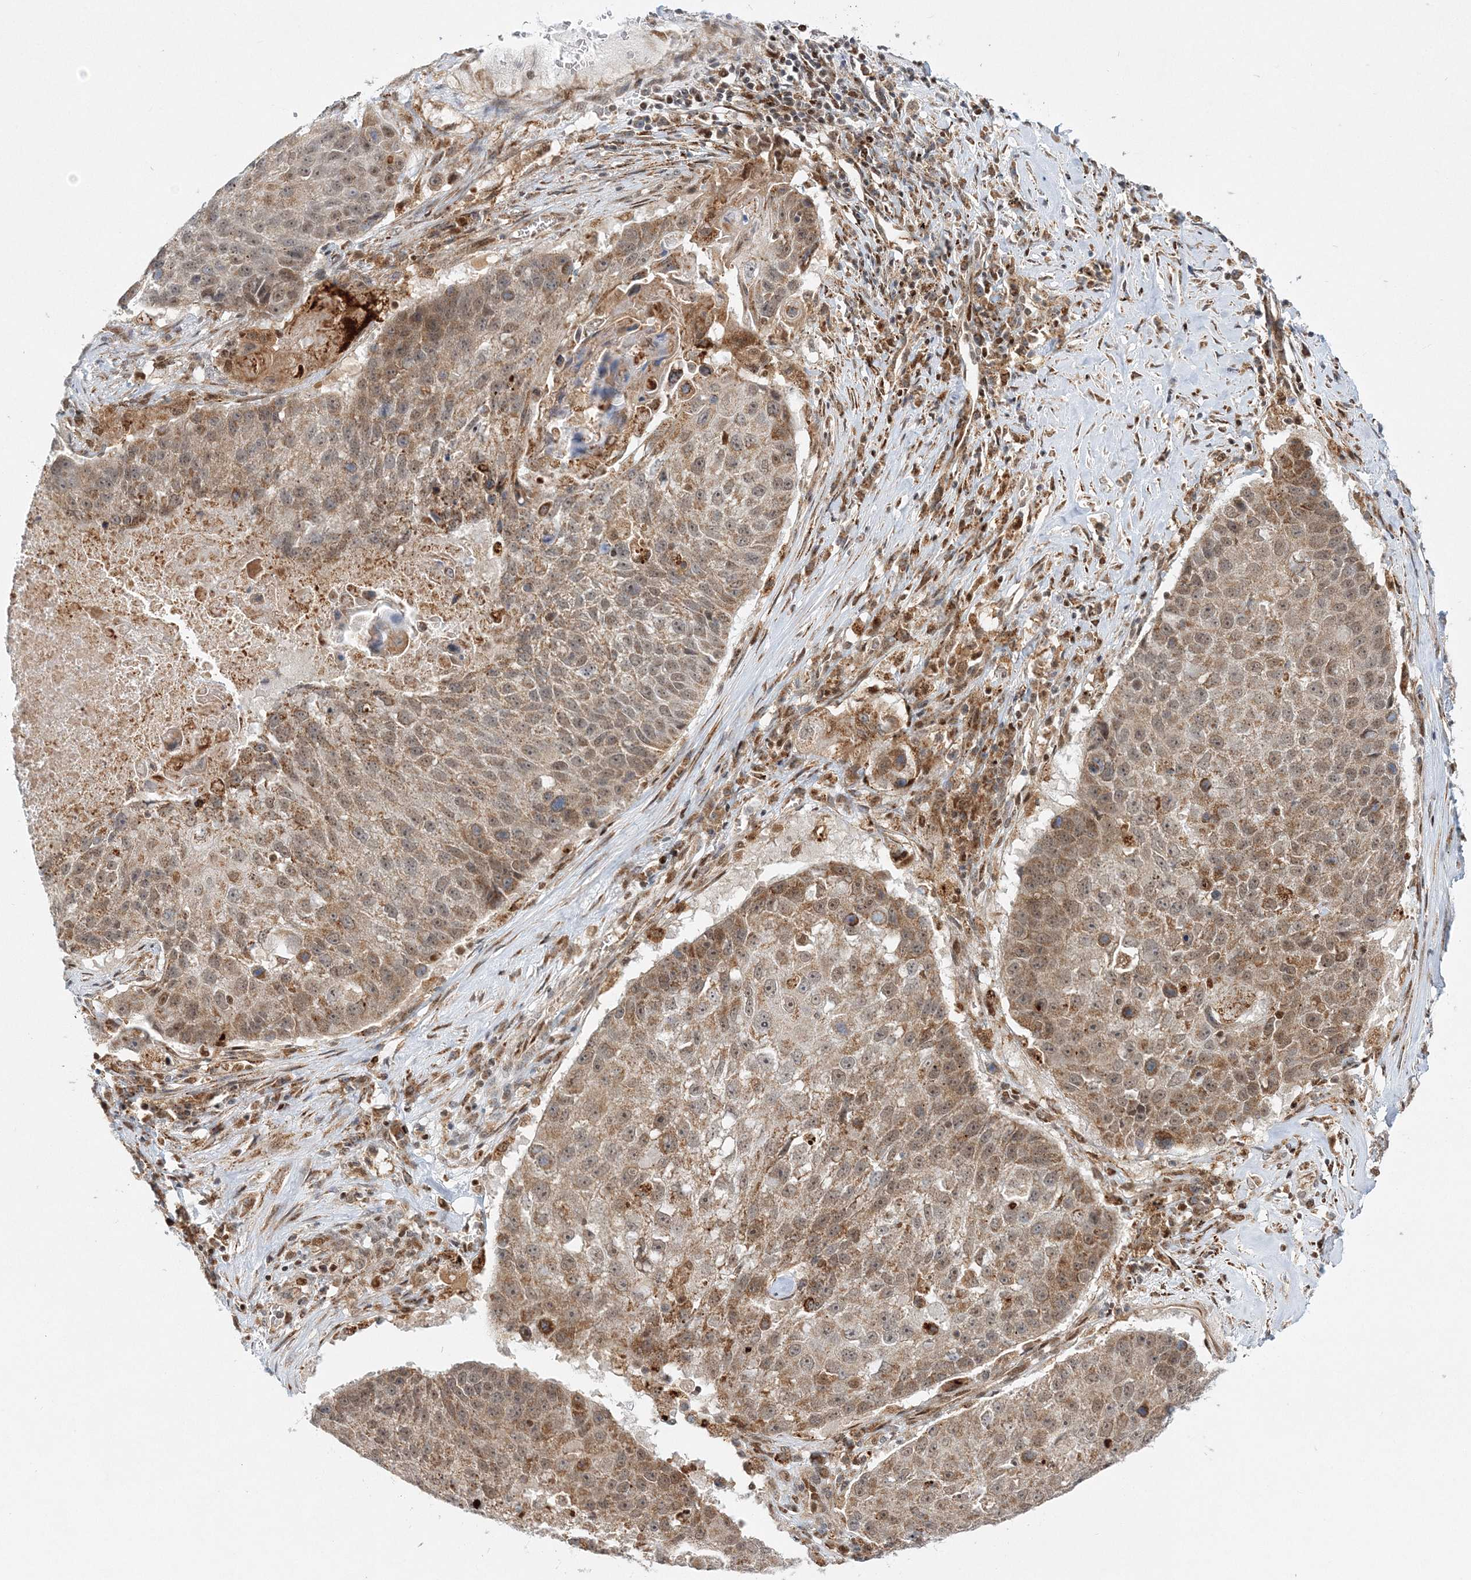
{"staining": {"intensity": "moderate", "quantity": ">75%", "location": "cytoplasmic/membranous,nuclear"}, "tissue": "lung cancer", "cell_type": "Tumor cells", "image_type": "cancer", "snomed": [{"axis": "morphology", "description": "Squamous cell carcinoma, NOS"}, {"axis": "topography", "description": "Lung"}], "caption": "IHC image of human lung cancer stained for a protein (brown), which shows medium levels of moderate cytoplasmic/membranous and nuclear expression in about >75% of tumor cells.", "gene": "RAB11FIP2", "patient": {"sex": "male", "age": 61}}